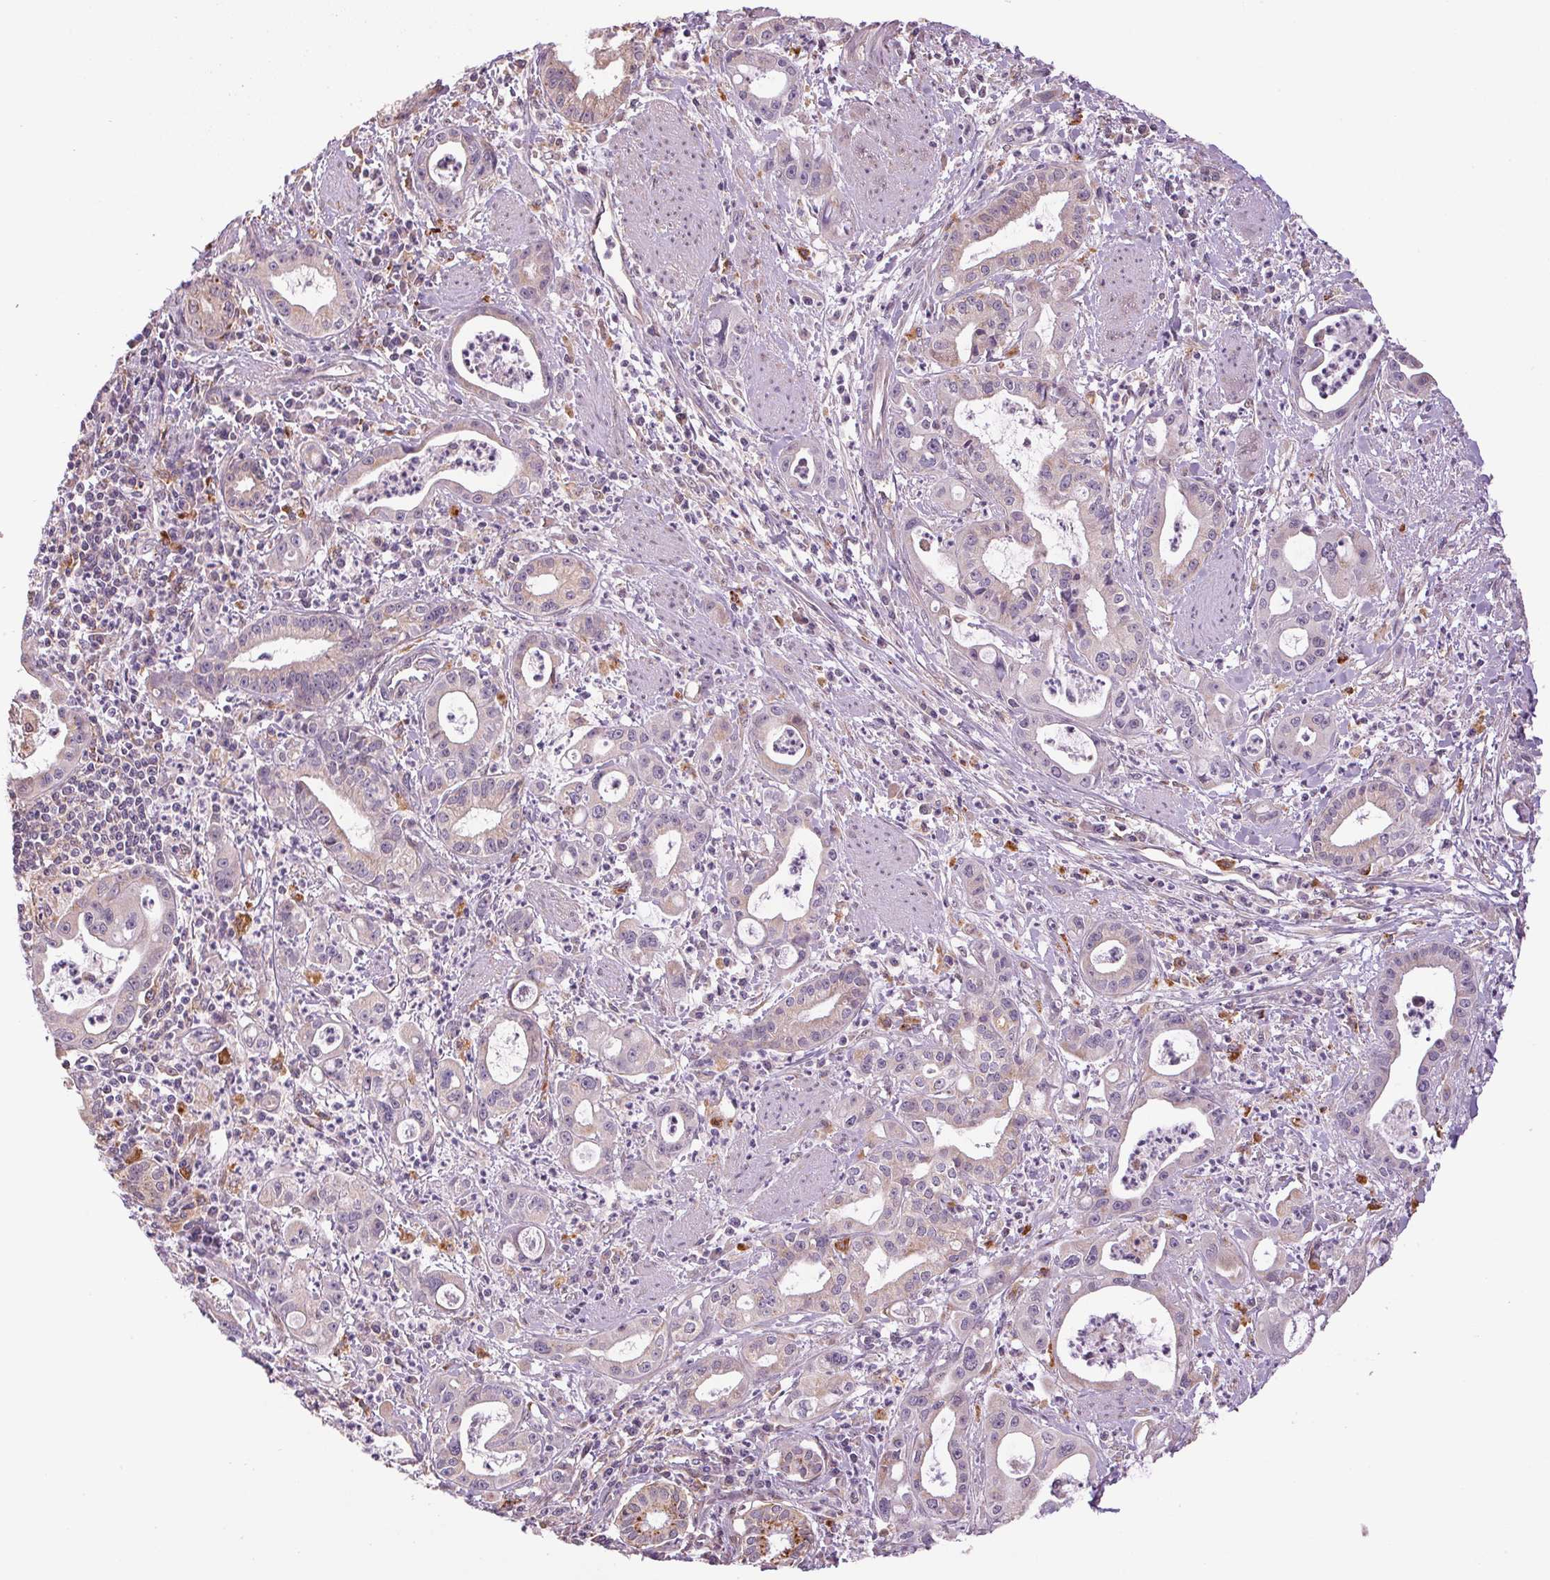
{"staining": {"intensity": "negative", "quantity": "none", "location": "none"}, "tissue": "pancreatic cancer", "cell_type": "Tumor cells", "image_type": "cancer", "snomed": [{"axis": "morphology", "description": "Adenocarcinoma, NOS"}, {"axis": "topography", "description": "Pancreas"}], "caption": "A high-resolution histopathology image shows IHC staining of pancreatic adenocarcinoma, which exhibits no significant staining in tumor cells.", "gene": "ADH5", "patient": {"sex": "male", "age": 72}}